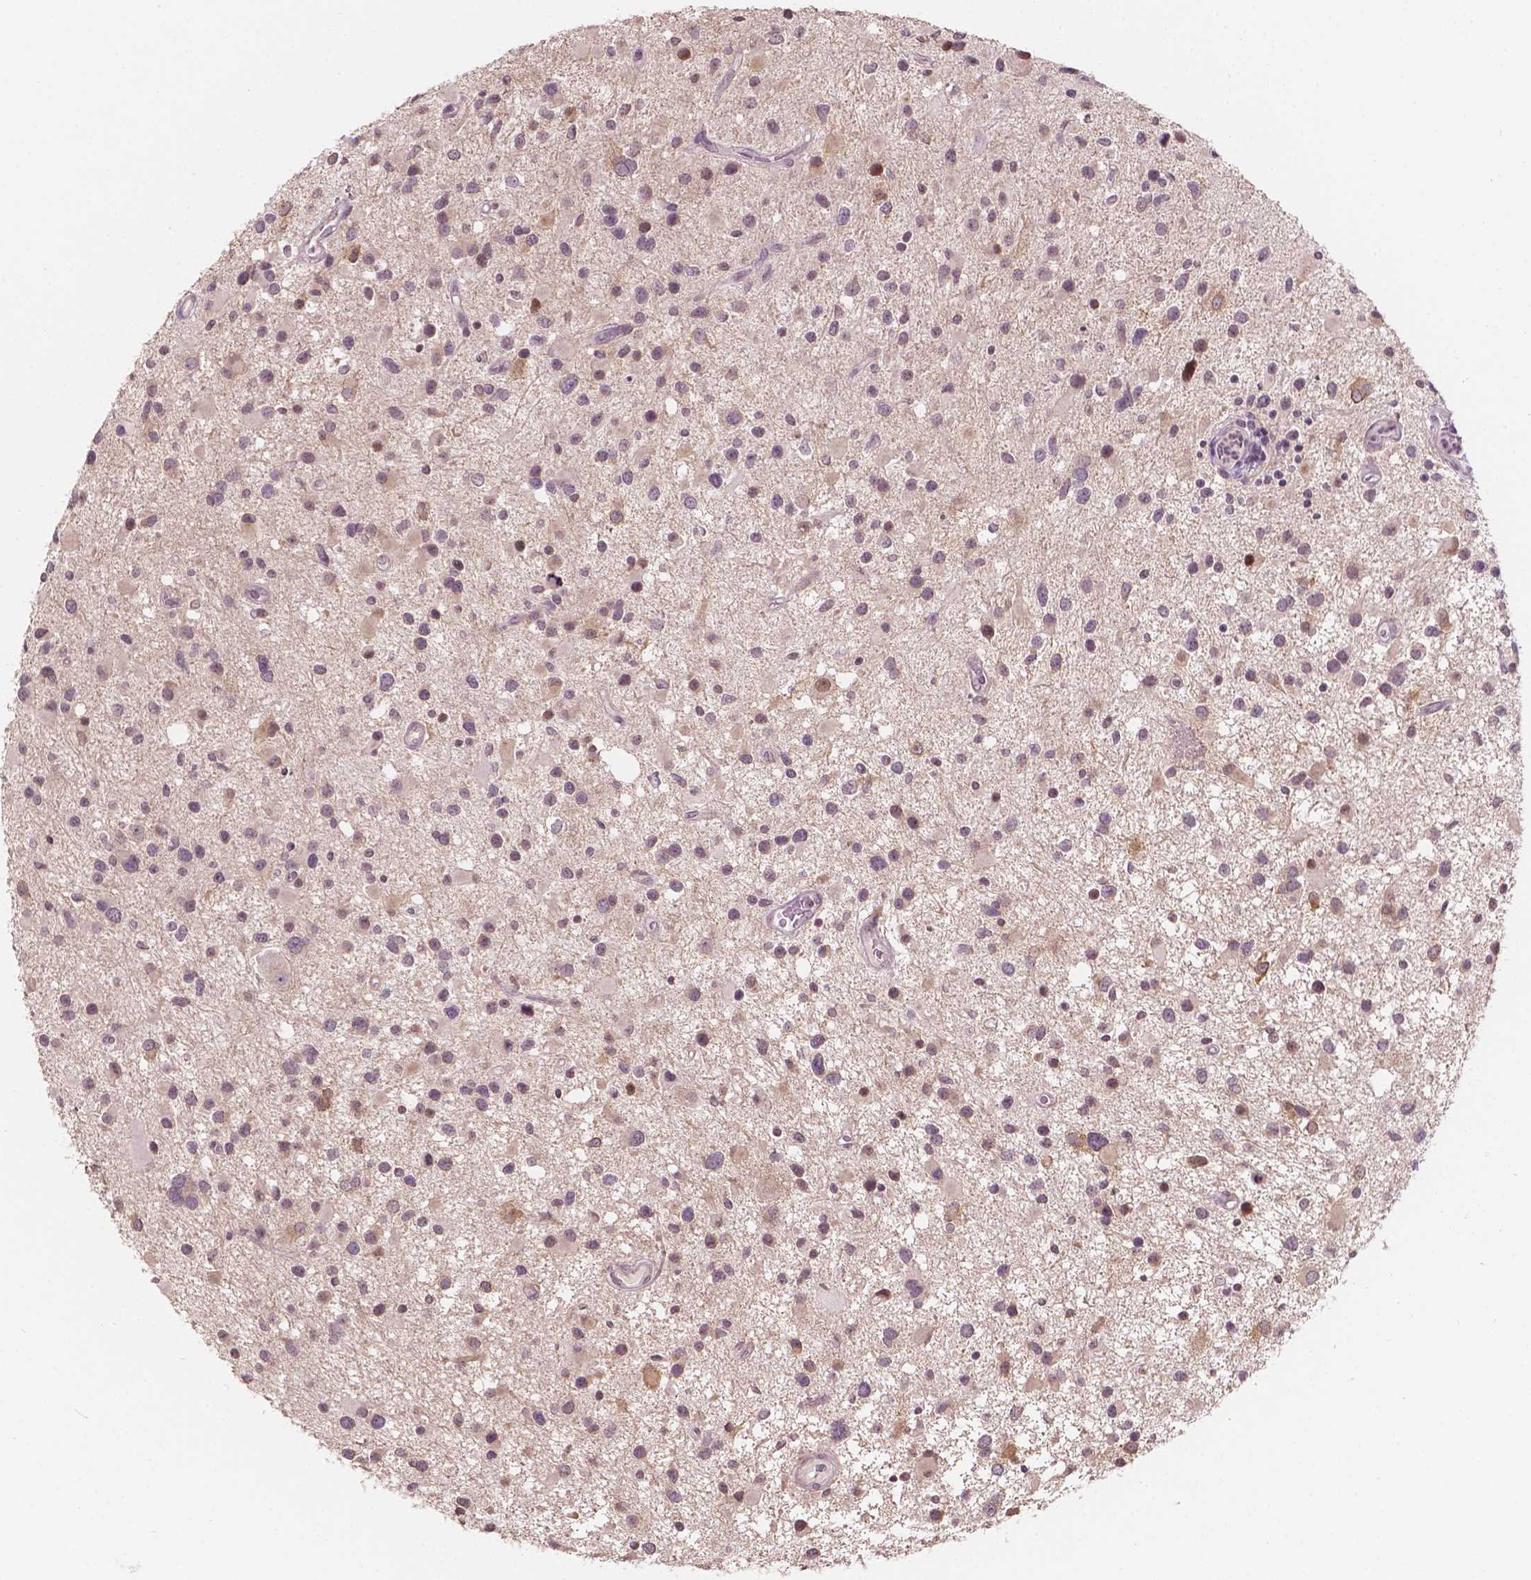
{"staining": {"intensity": "negative", "quantity": "none", "location": "none"}, "tissue": "glioma", "cell_type": "Tumor cells", "image_type": "cancer", "snomed": [{"axis": "morphology", "description": "Glioma, malignant, Low grade"}, {"axis": "topography", "description": "Brain"}], "caption": "Immunohistochemistry (IHC) of human glioma demonstrates no staining in tumor cells. (DAB (3,3'-diaminobenzidine) immunohistochemistry with hematoxylin counter stain).", "gene": "NOS1AP", "patient": {"sex": "female", "age": 32}}